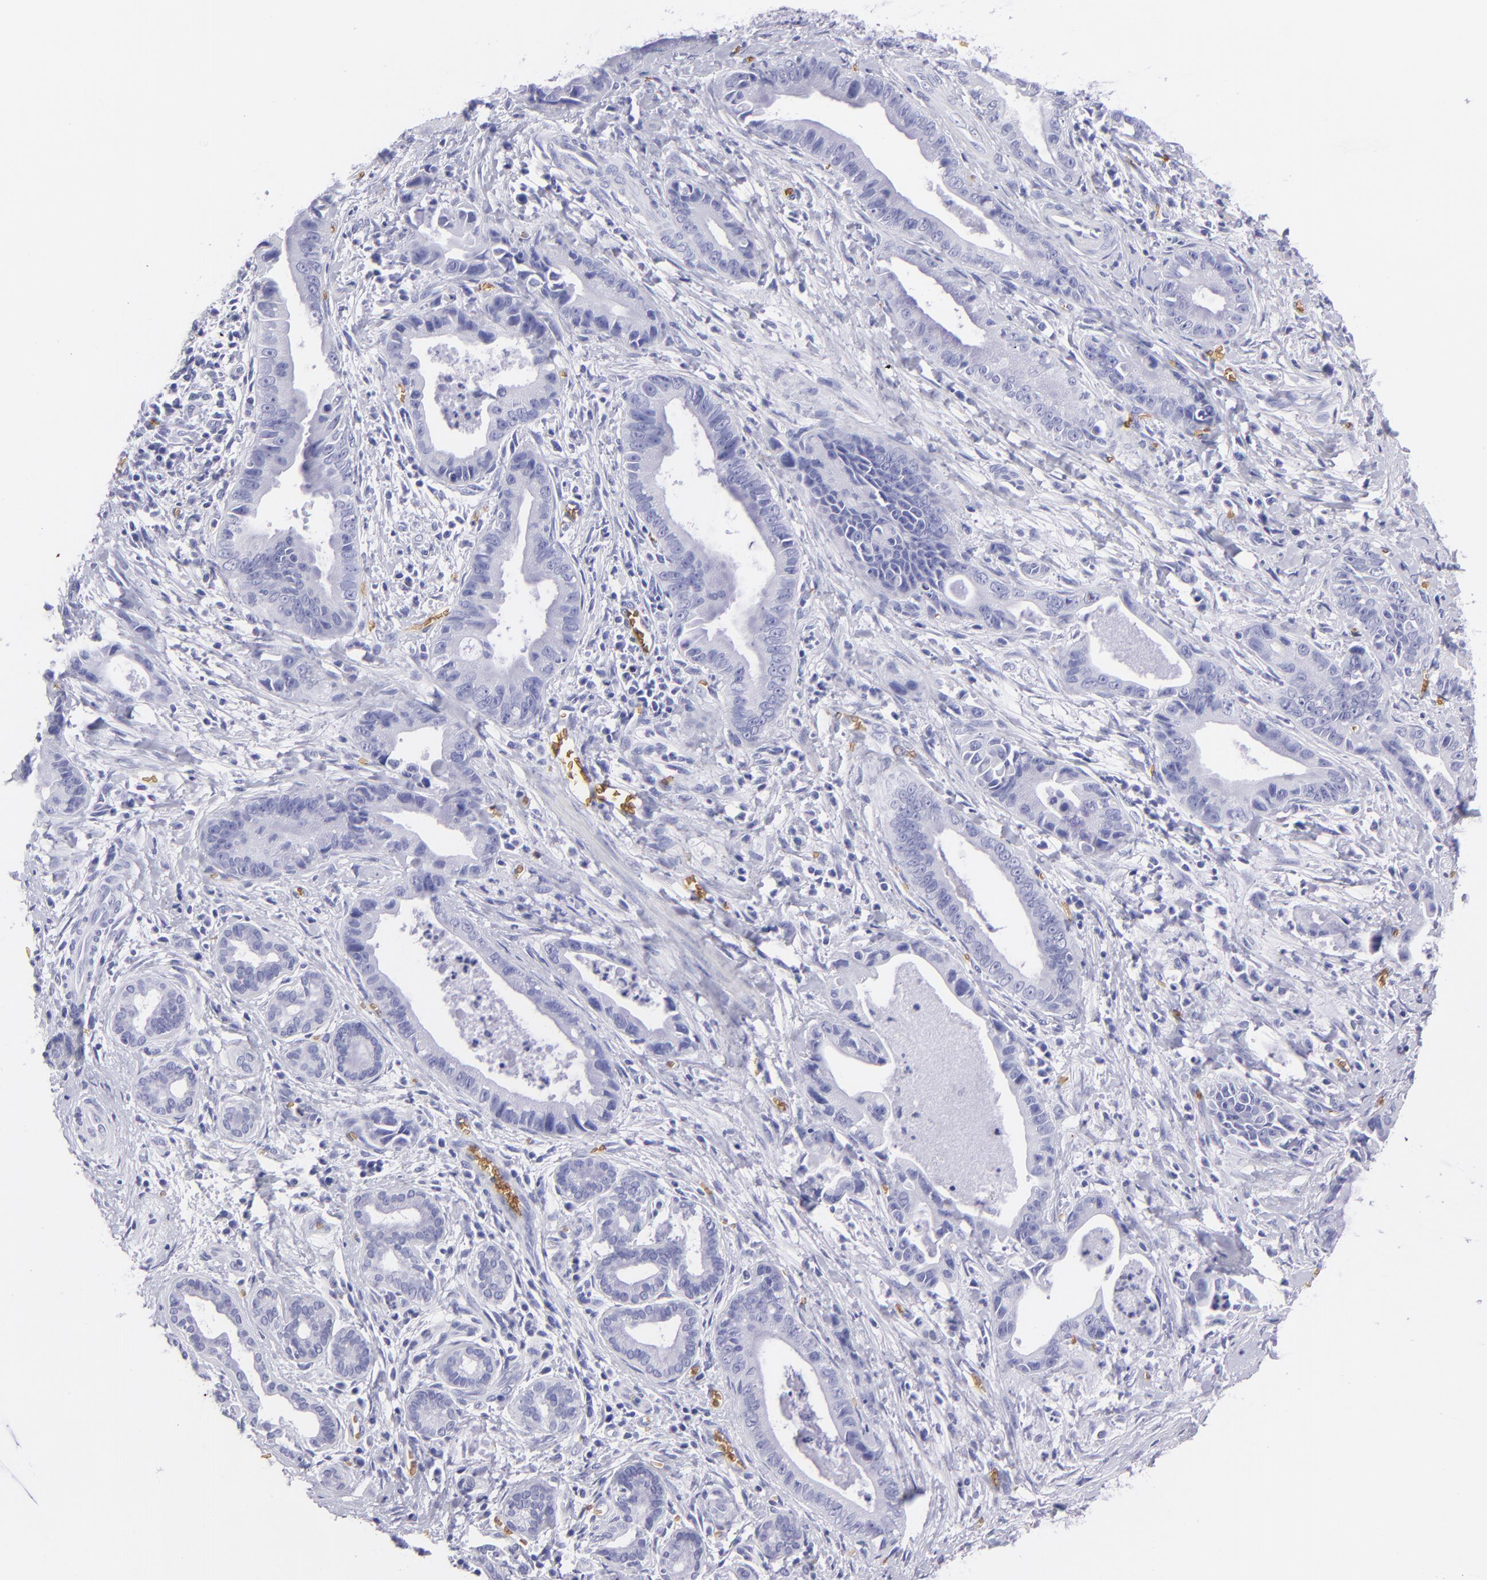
{"staining": {"intensity": "negative", "quantity": "none", "location": "none"}, "tissue": "liver cancer", "cell_type": "Tumor cells", "image_type": "cancer", "snomed": [{"axis": "morphology", "description": "Cholangiocarcinoma"}, {"axis": "topography", "description": "Liver"}], "caption": "There is no significant staining in tumor cells of liver cholangiocarcinoma.", "gene": "GYPA", "patient": {"sex": "female", "age": 55}}